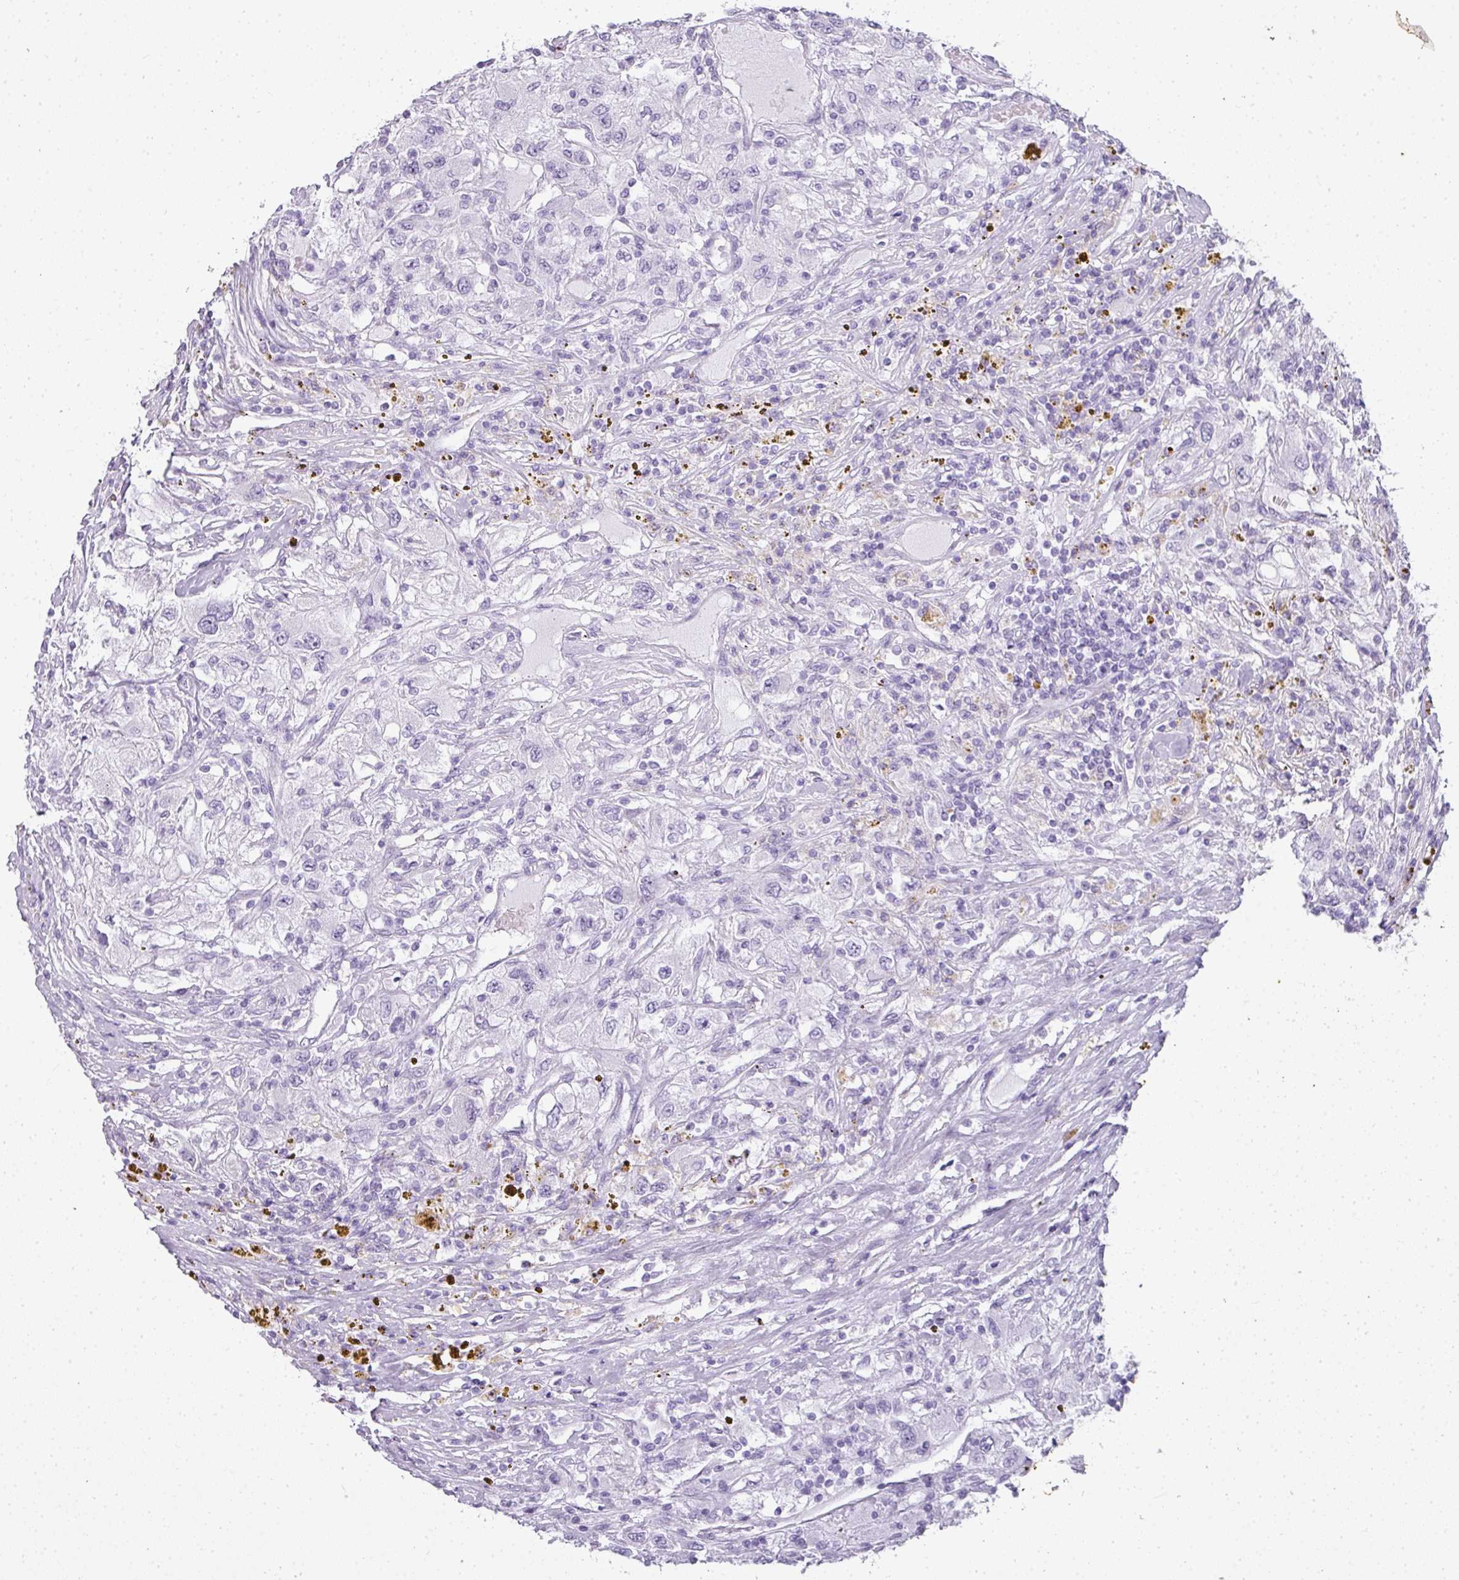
{"staining": {"intensity": "negative", "quantity": "none", "location": "none"}, "tissue": "renal cancer", "cell_type": "Tumor cells", "image_type": "cancer", "snomed": [{"axis": "morphology", "description": "Adenocarcinoma, NOS"}, {"axis": "topography", "description": "Kidney"}], "caption": "This is an immunohistochemistry micrograph of renal adenocarcinoma. There is no staining in tumor cells.", "gene": "RBMY1F", "patient": {"sex": "female", "age": 67}}